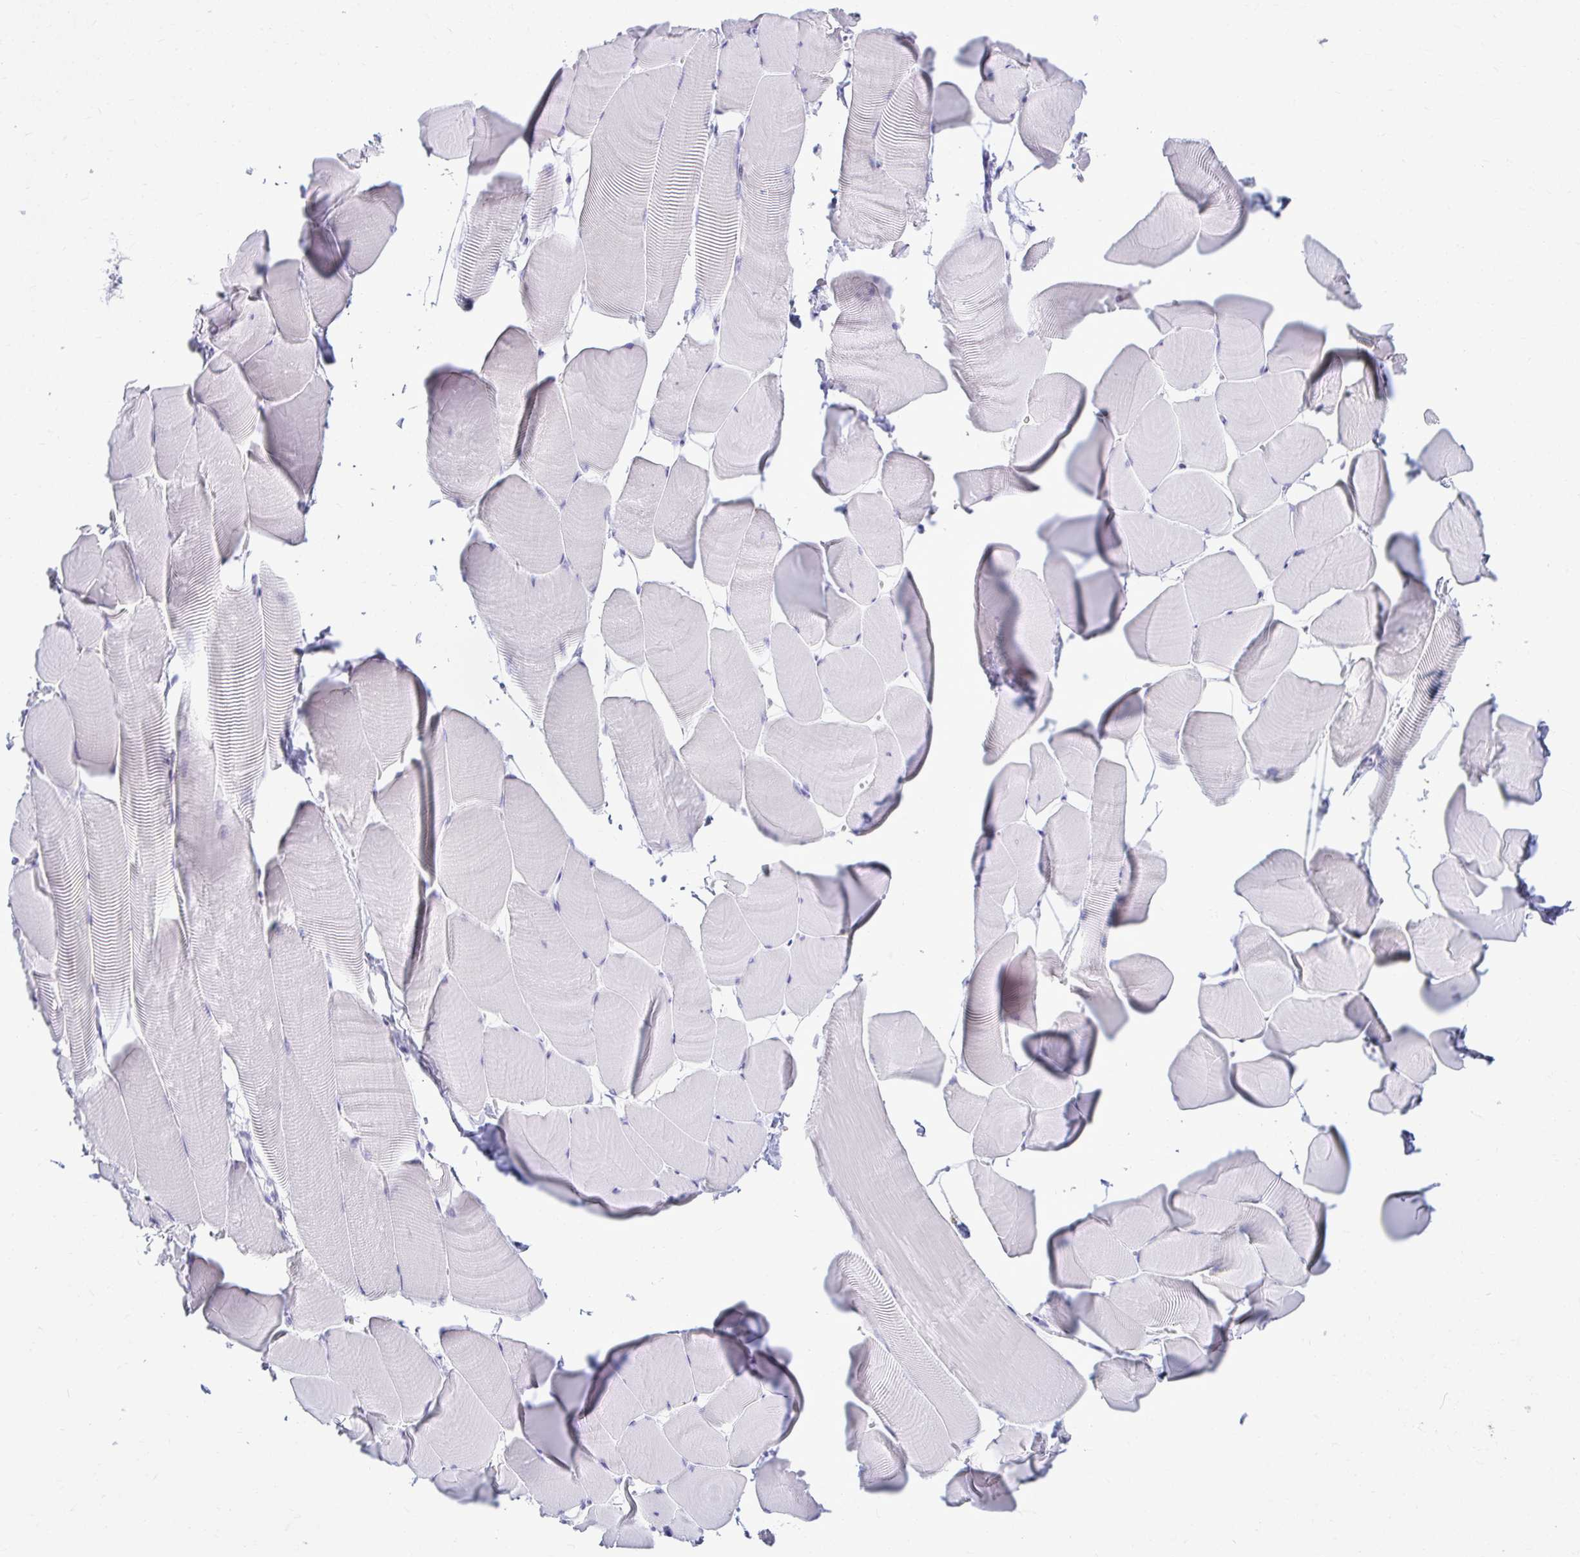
{"staining": {"intensity": "negative", "quantity": "none", "location": "none"}, "tissue": "skeletal muscle", "cell_type": "Myocytes", "image_type": "normal", "snomed": [{"axis": "morphology", "description": "Normal tissue, NOS"}, {"axis": "topography", "description": "Skeletal muscle"}], "caption": "IHC histopathology image of normal skeletal muscle: skeletal muscle stained with DAB (3,3'-diaminobenzidine) demonstrates no significant protein staining in myocytes.", "gene": "ATP4B", "patient": {"sex": "male", "age": 25}}